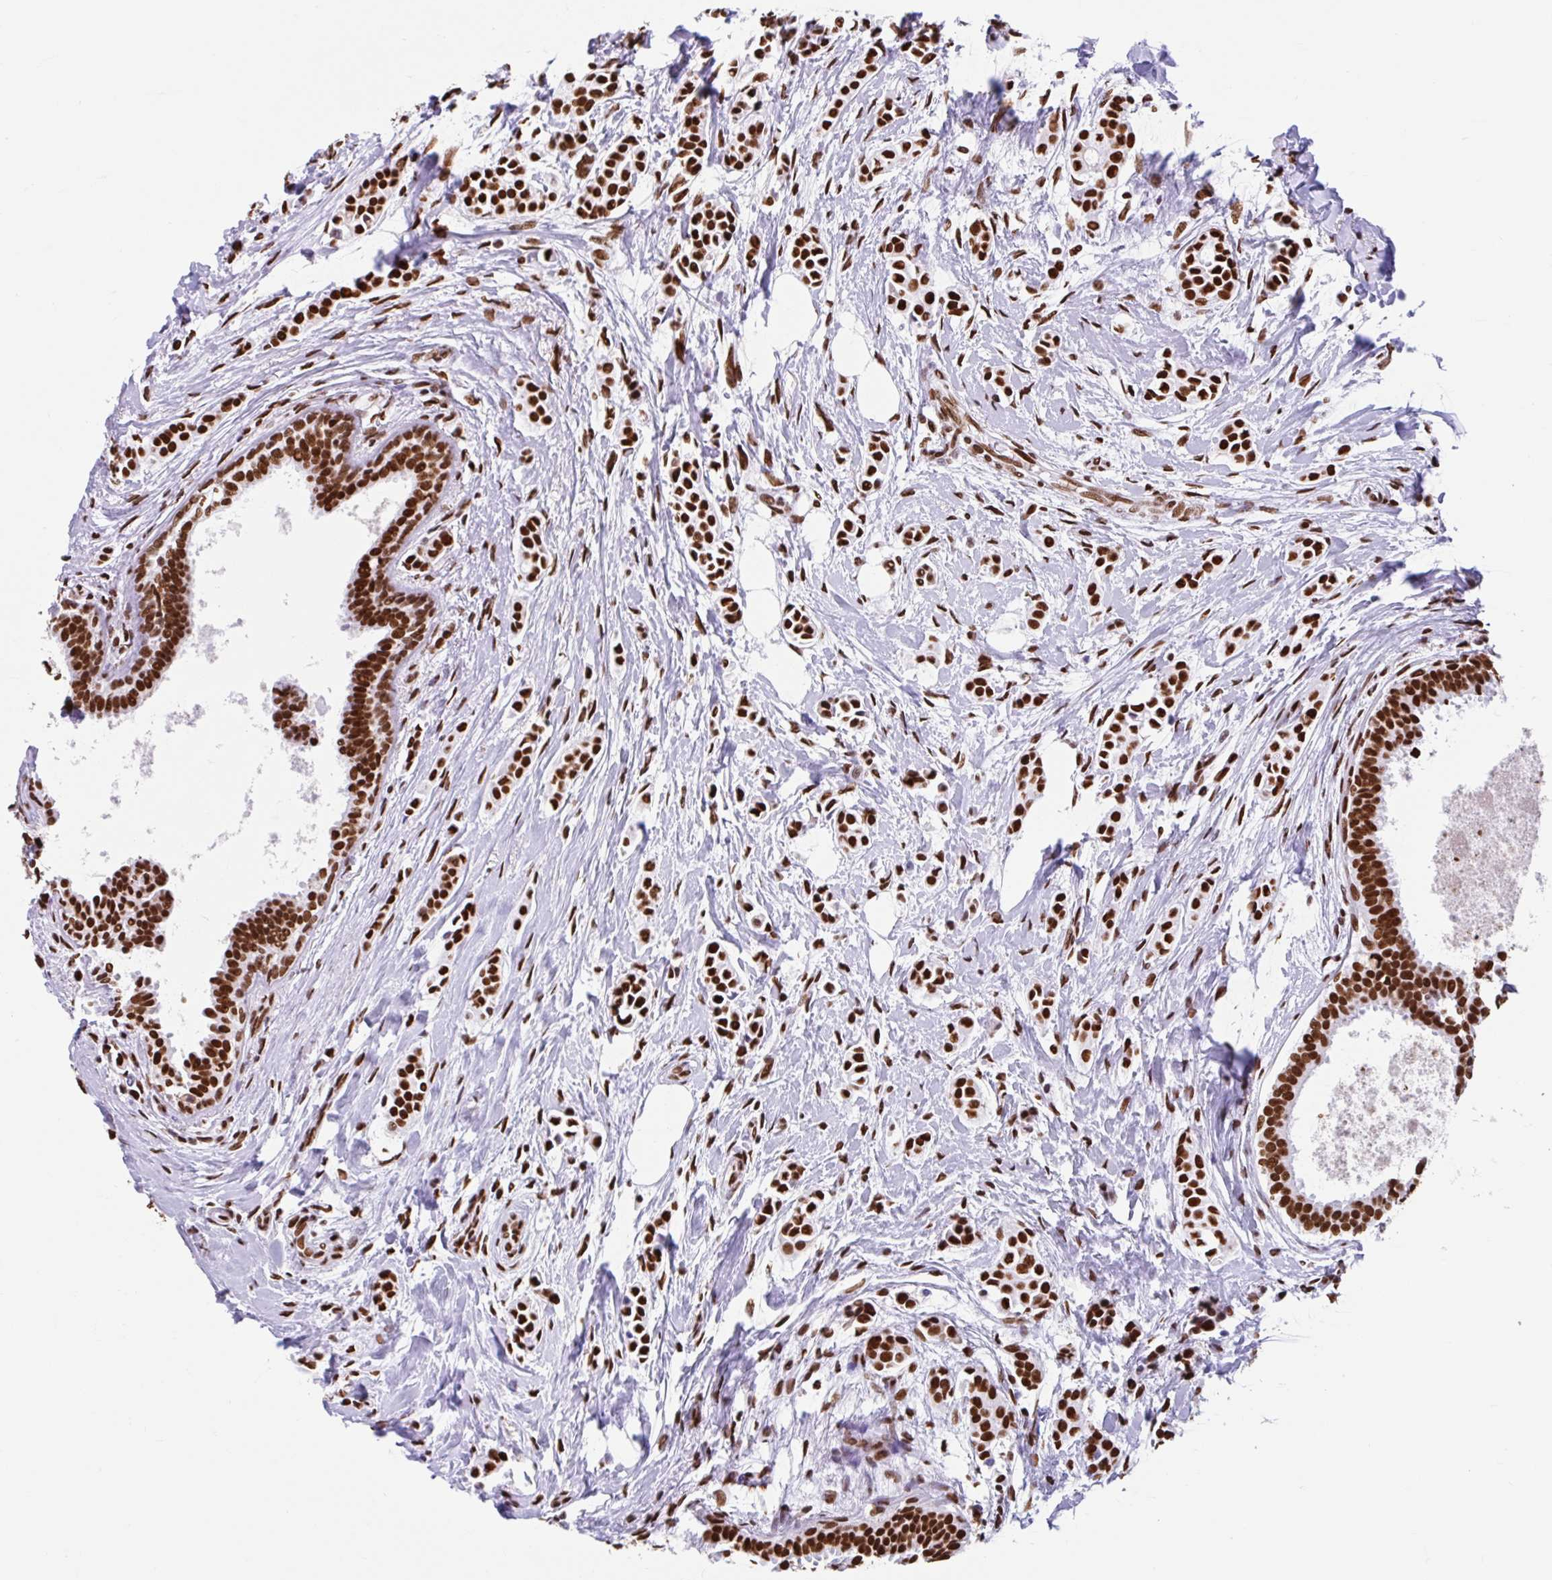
{"staining": {"intensity": "strong", "quantity": ">75%", "location": "nuclear"}, "tissue": "breast cancer", "cell_type": "Tumor cells", "image_type": "cancer", "snomed": [{"axis": "morphology", "description": "Duct carcinoma"}, {"axis": "topography", "description": "Breast"}], "caption": "The histopathology image reveals immunohistochemical staining of infiltrating ductal carcinoma (breast). There is strong nuclear staining is appreciated in about >75% of tumor cells. The protein is shown in brown color, while the nuclei are stained blue.", "gene": "KHDRBS1", "patient": {"sex": "female", "age": 64}}